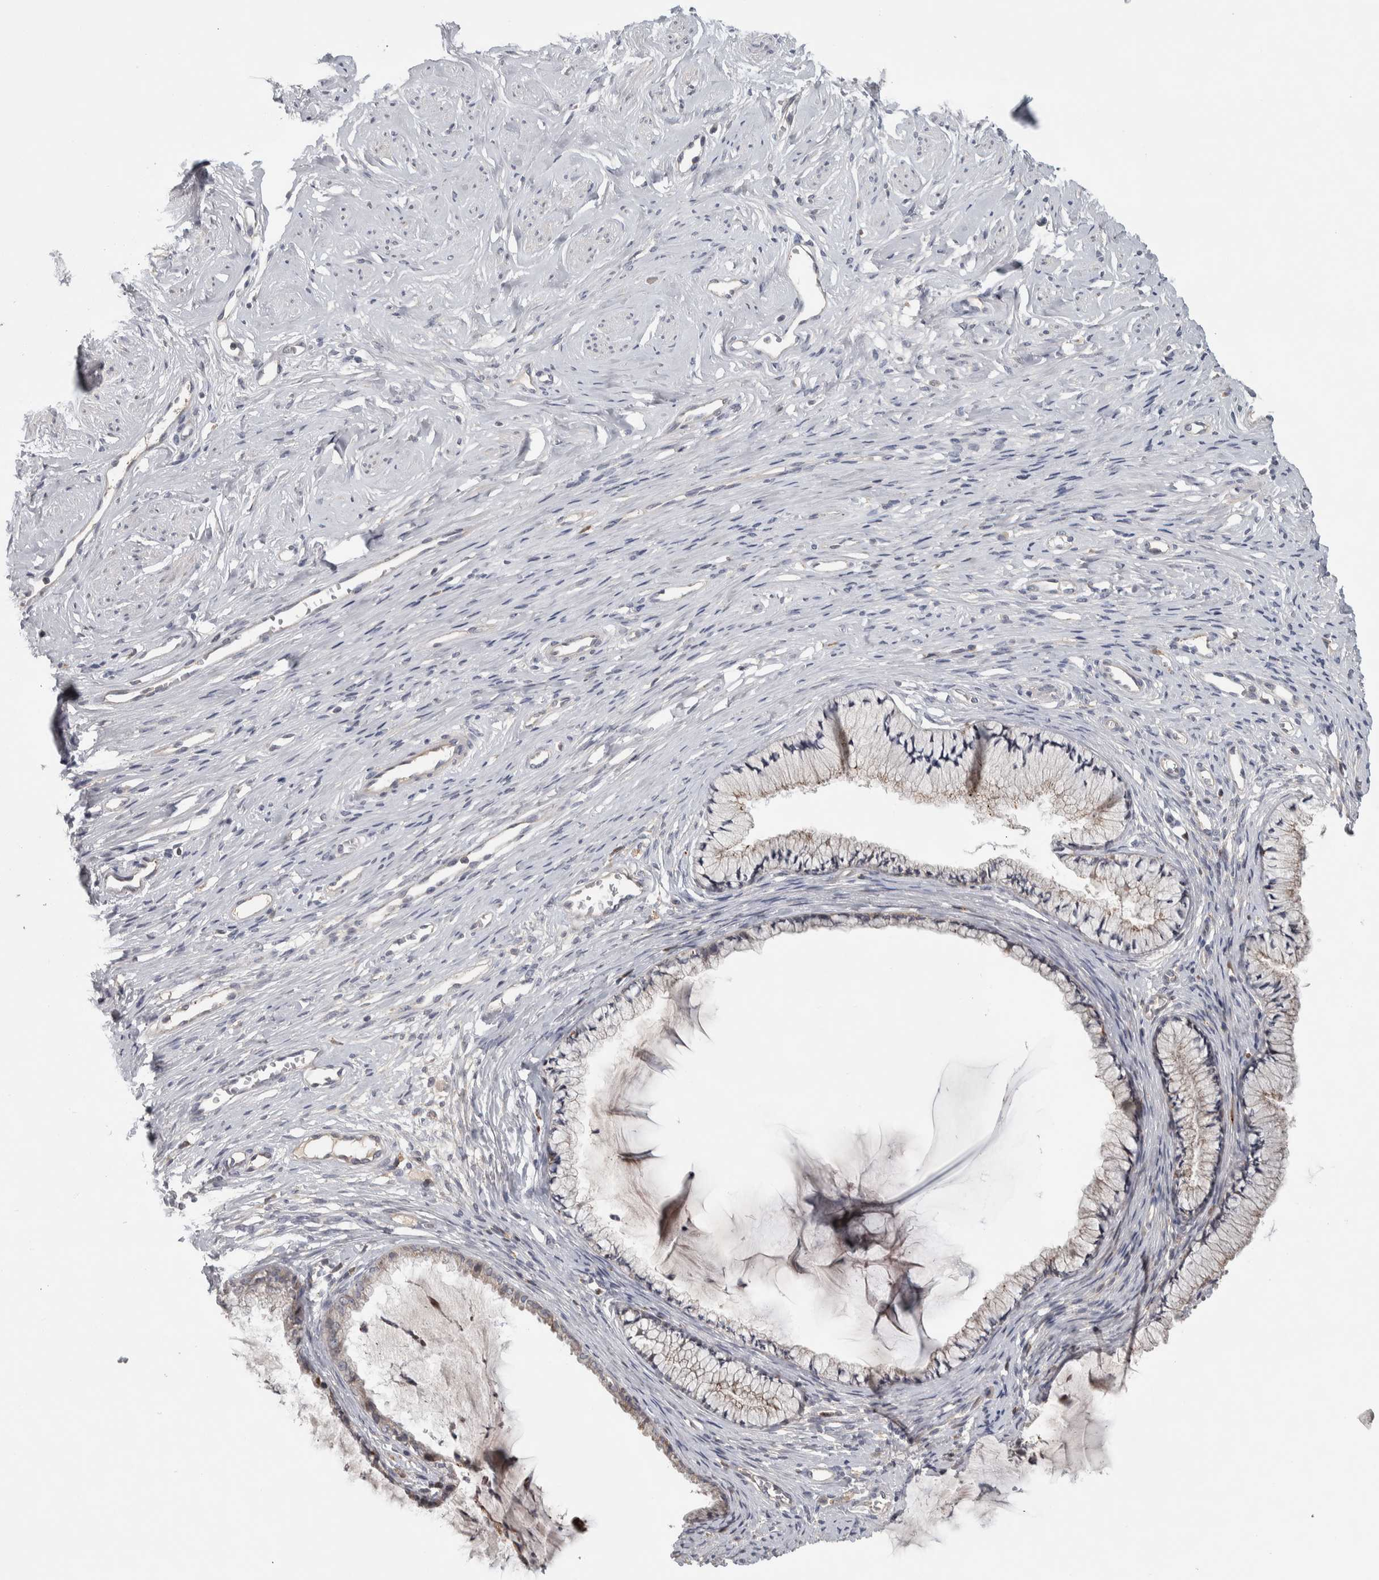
{"staining": {"intensity": "weak", "quantity": "<25%", "location": "cytoplasmic/membranous"}, "tissue": "cervix", "cell_type": "Glandular cells", "image_type": "normal", "snomed": [{"axis": "morphology", "description": "Normal tissue, NOS"}, {"axis": "topography", "description": "Cervix"}], "caption": "DAB (3,3'-diaminobenzidine) immunohistochemical staining of benign human cervix shows no significant expression in glandular cells.", "gene": "ADPRM", "patient": {"sex": "female", "age": 77}}